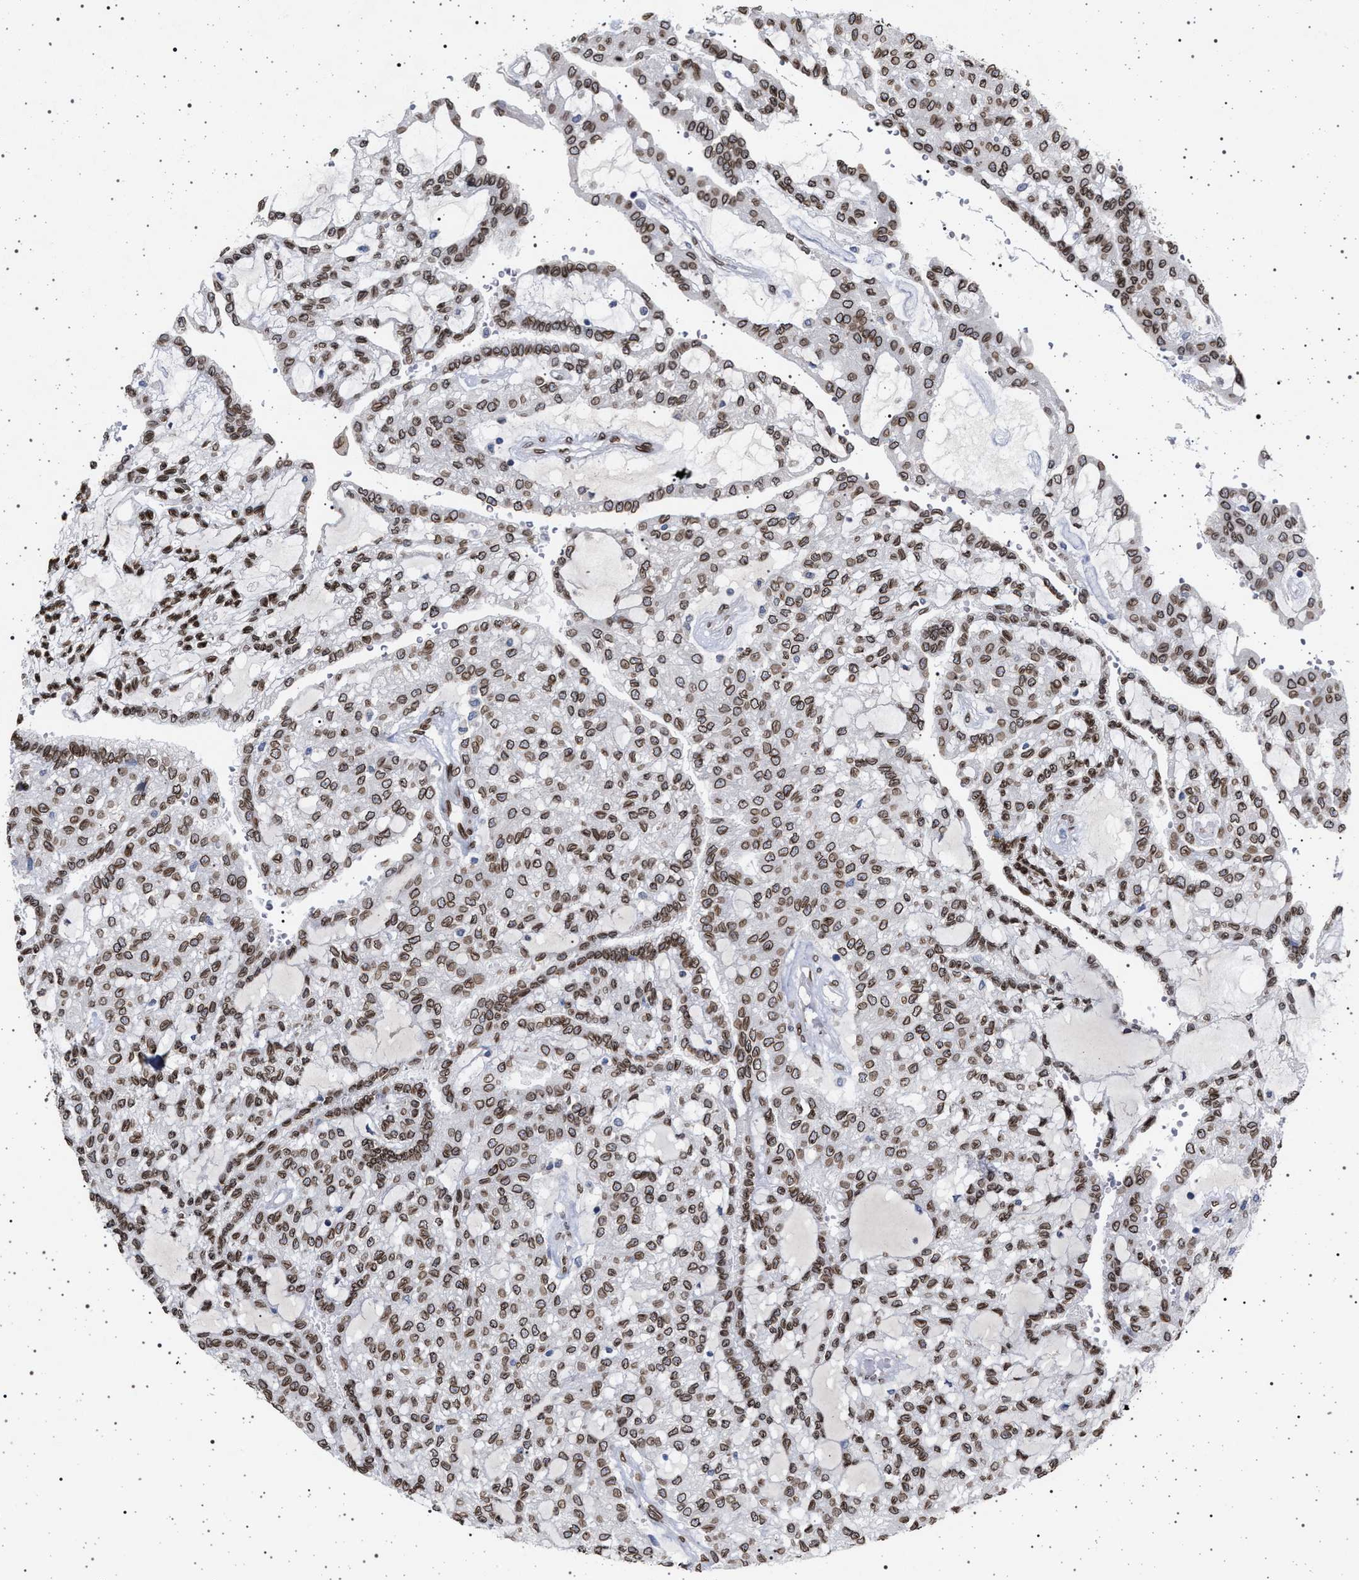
{"staining": {"intensity": "moderate", "quantity": ">75%", "location": "cytoplasmic/membranous,nuclear"}, "tissue": "renal cancer", "cell_type": "Tumor cells", "image_type": "cancer", "snomed": [{"axis": "morphology", "description": "Adenocarcinoma, NOS"}, {"axis": "topography", "description": "Kidney"}], "caption": "Protein staining of renal adenocarcinoma tissue shows moderate cytoplasmic/membranous and nuclear positivity in about >75% of tumor cells.", "gene": "ING2", "patient": {"sex": "male", "age": 63}}